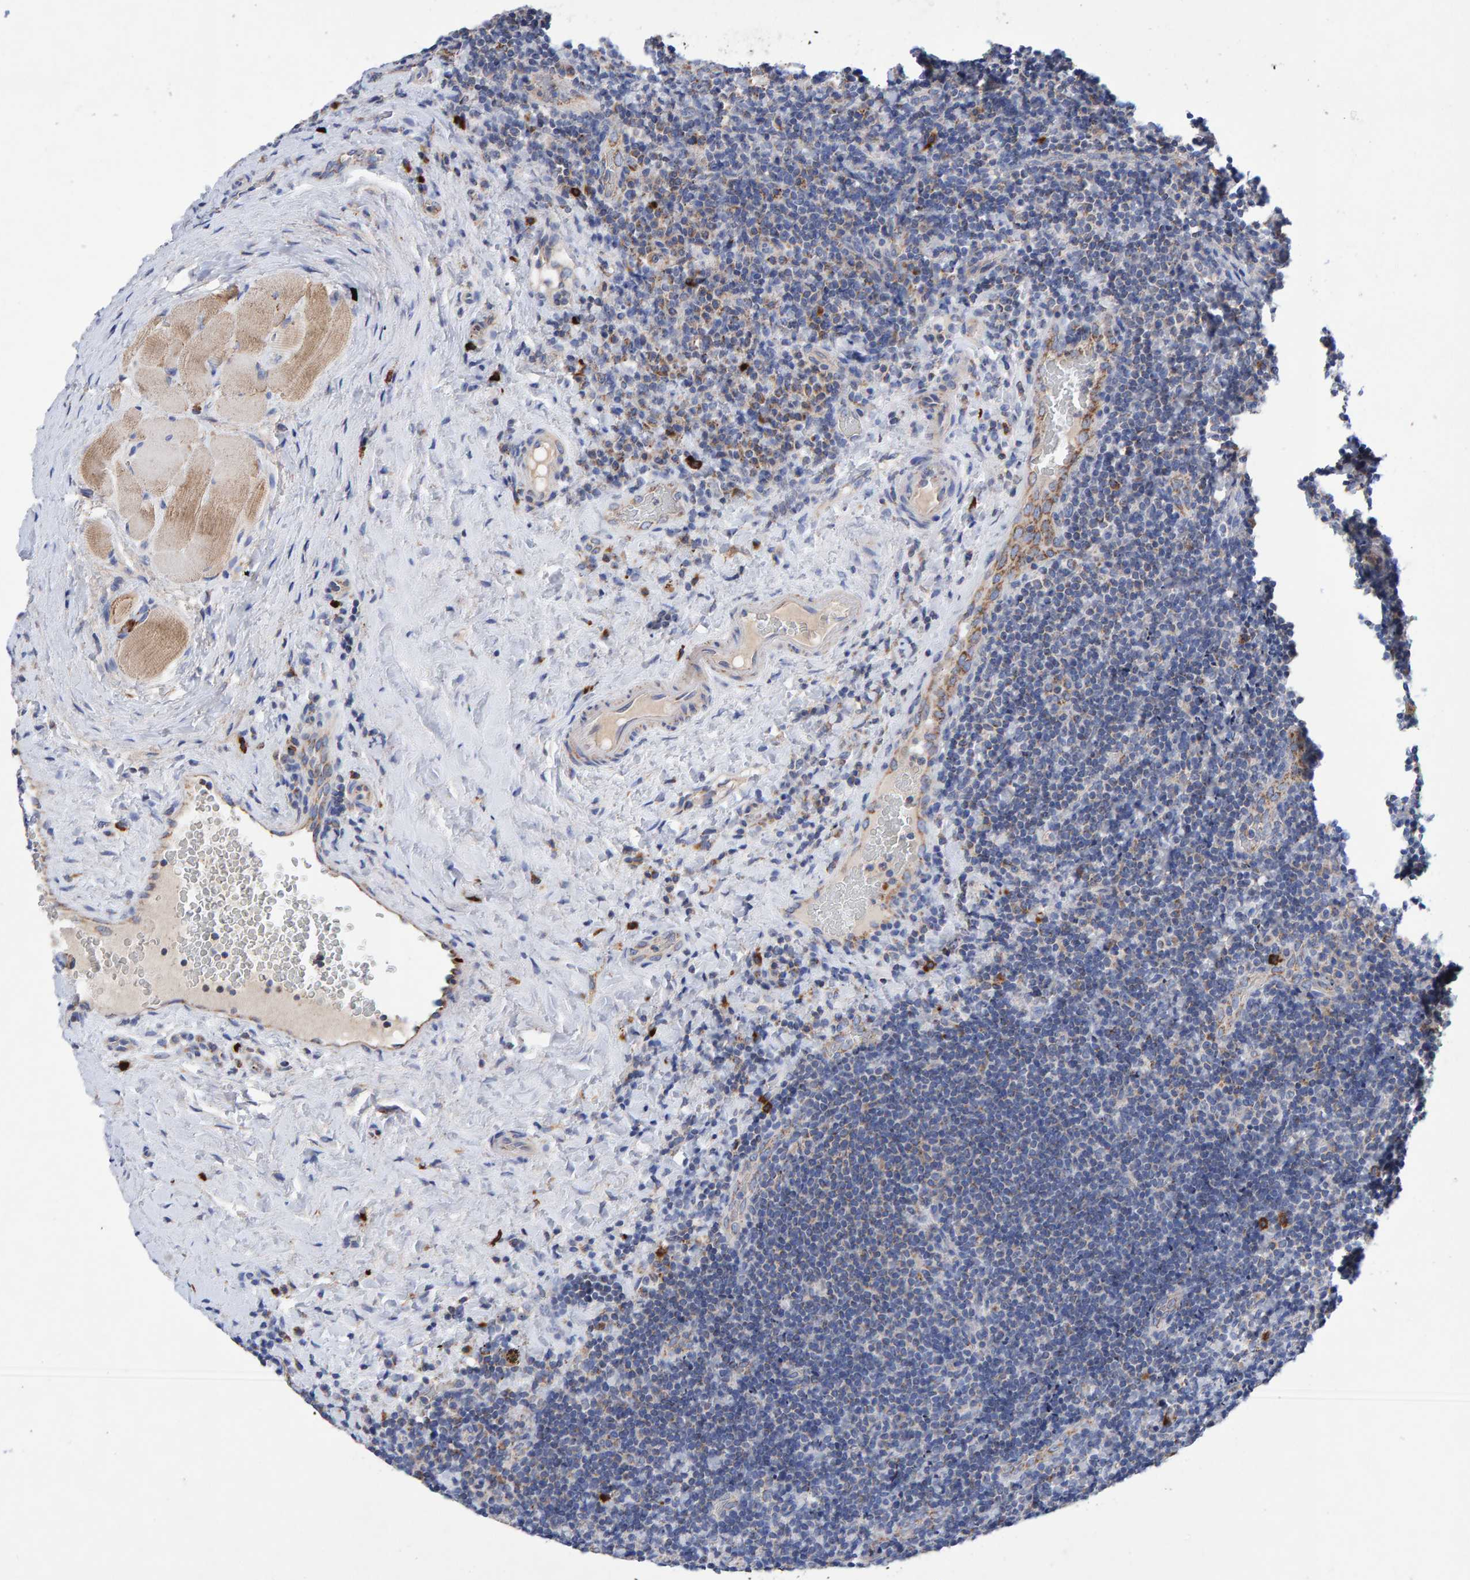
{"staining": {"intensity": "weak", "quantity": "<25%", "location": "cytoplasmic/membranous"}, "tissue": "lymphoma", "cell_type": "Tumor cells", "image_type": "cancer", "snomed": [{"axis": "morphology", "description": "Malignant lymphoma, non-Hodgkin's type, High grade"}, {"axis": "topography", "description": "Tonsil"}], "caption": "High power microscopy image of an immunohistochemistry histopathology image of lymphoma, revealing no significant staining in tumor cells.", "gene": "EFR3A", "patient": {"sex": "female", "age": 36}}